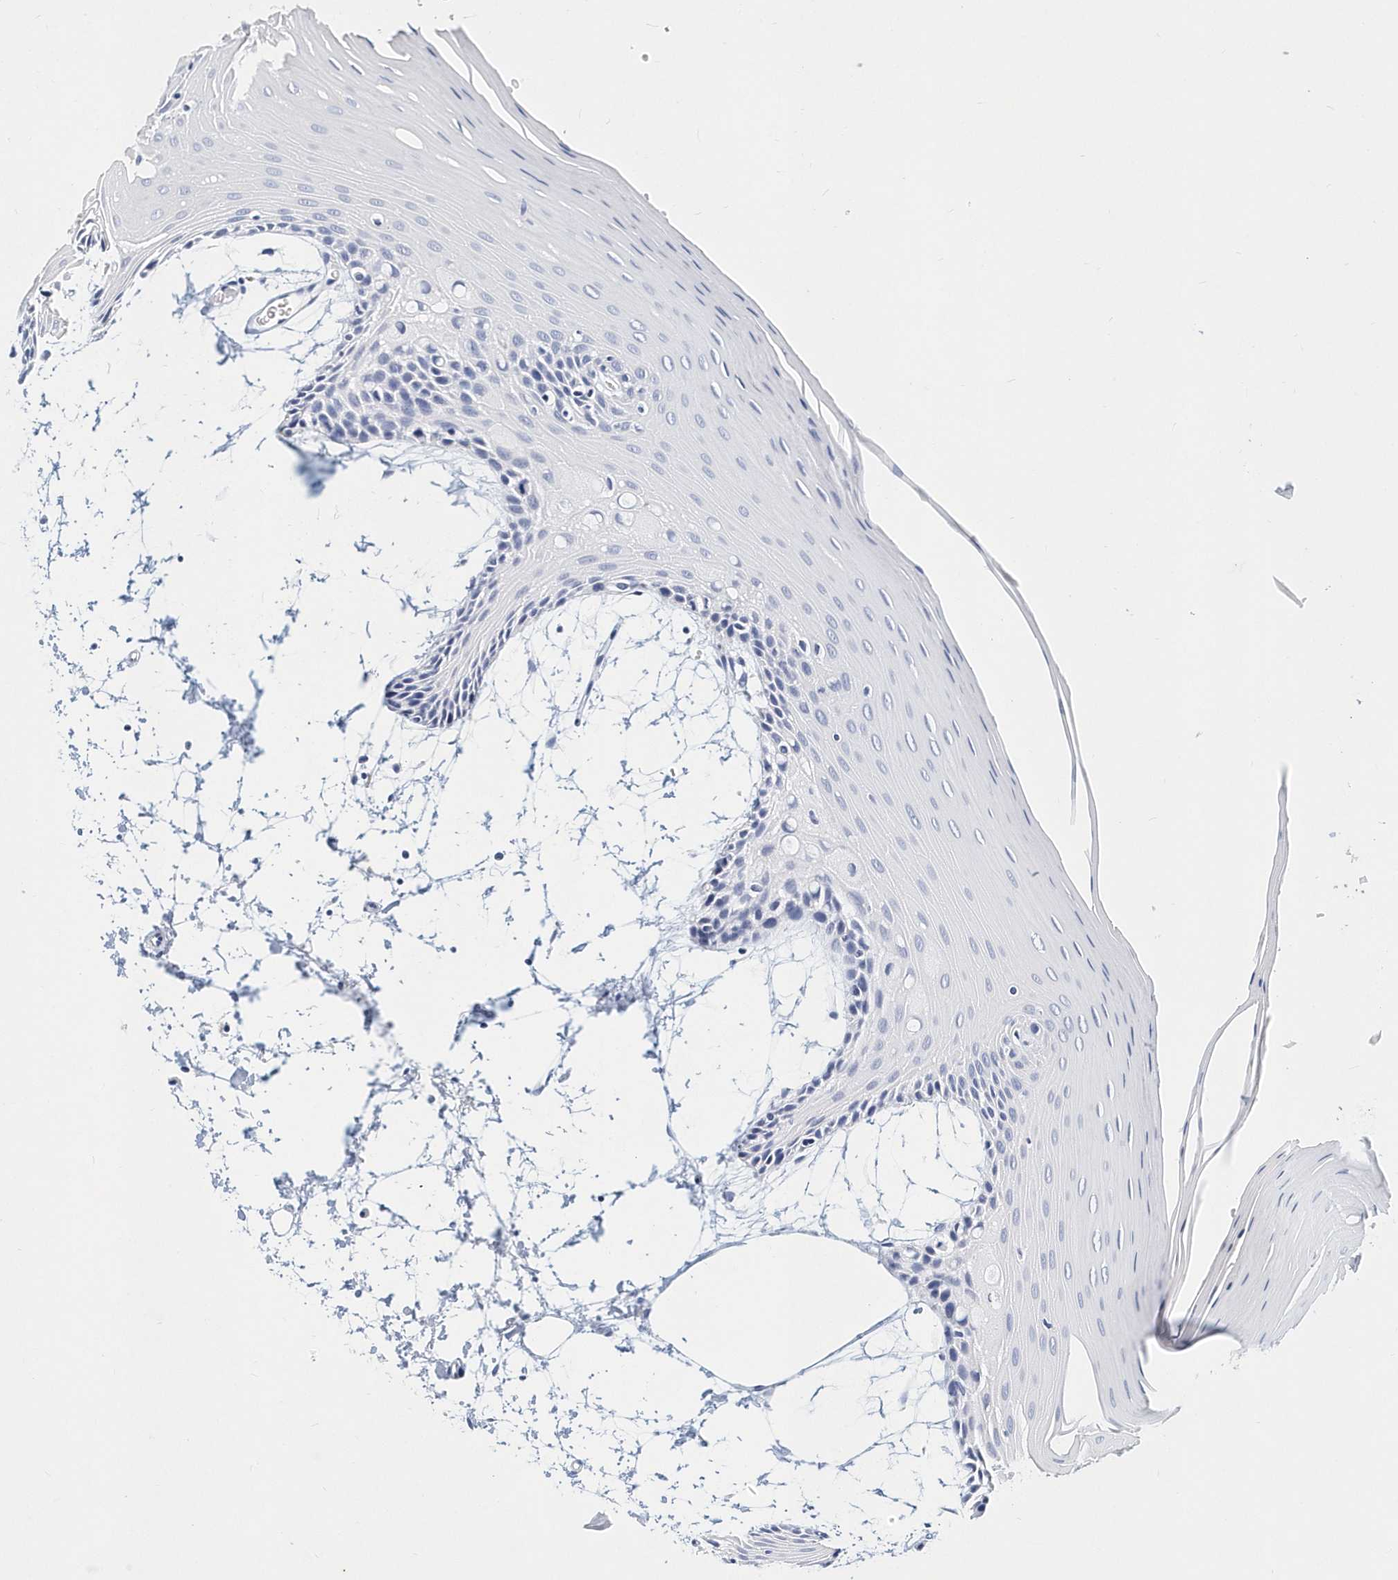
{"staining": {"intensity": "negative", "quantity": "none", "location": "none"}, "tissue": "oral mucosa", "cell_type": "Squamous epithelial cells", "image_type": "normal", "snomed": [{"axis": "morphology", "description": "Normal tissue, NOS"}, {"axis": "topography", "description": "Skeletal muscle"}, {"axis": "topography", "description": "Oral tissue"}, {"axis": "topography", "description": "Salivary gland"}, {"axis": "topography", "description": "Peripheral nerve tissue"}], "caption": "The photomicrograph displays no significant staining in squamous epithelial cells of oral mucosa.", "gene": "ITGA2B", "patient": {"sex": "male", "age": 54}}